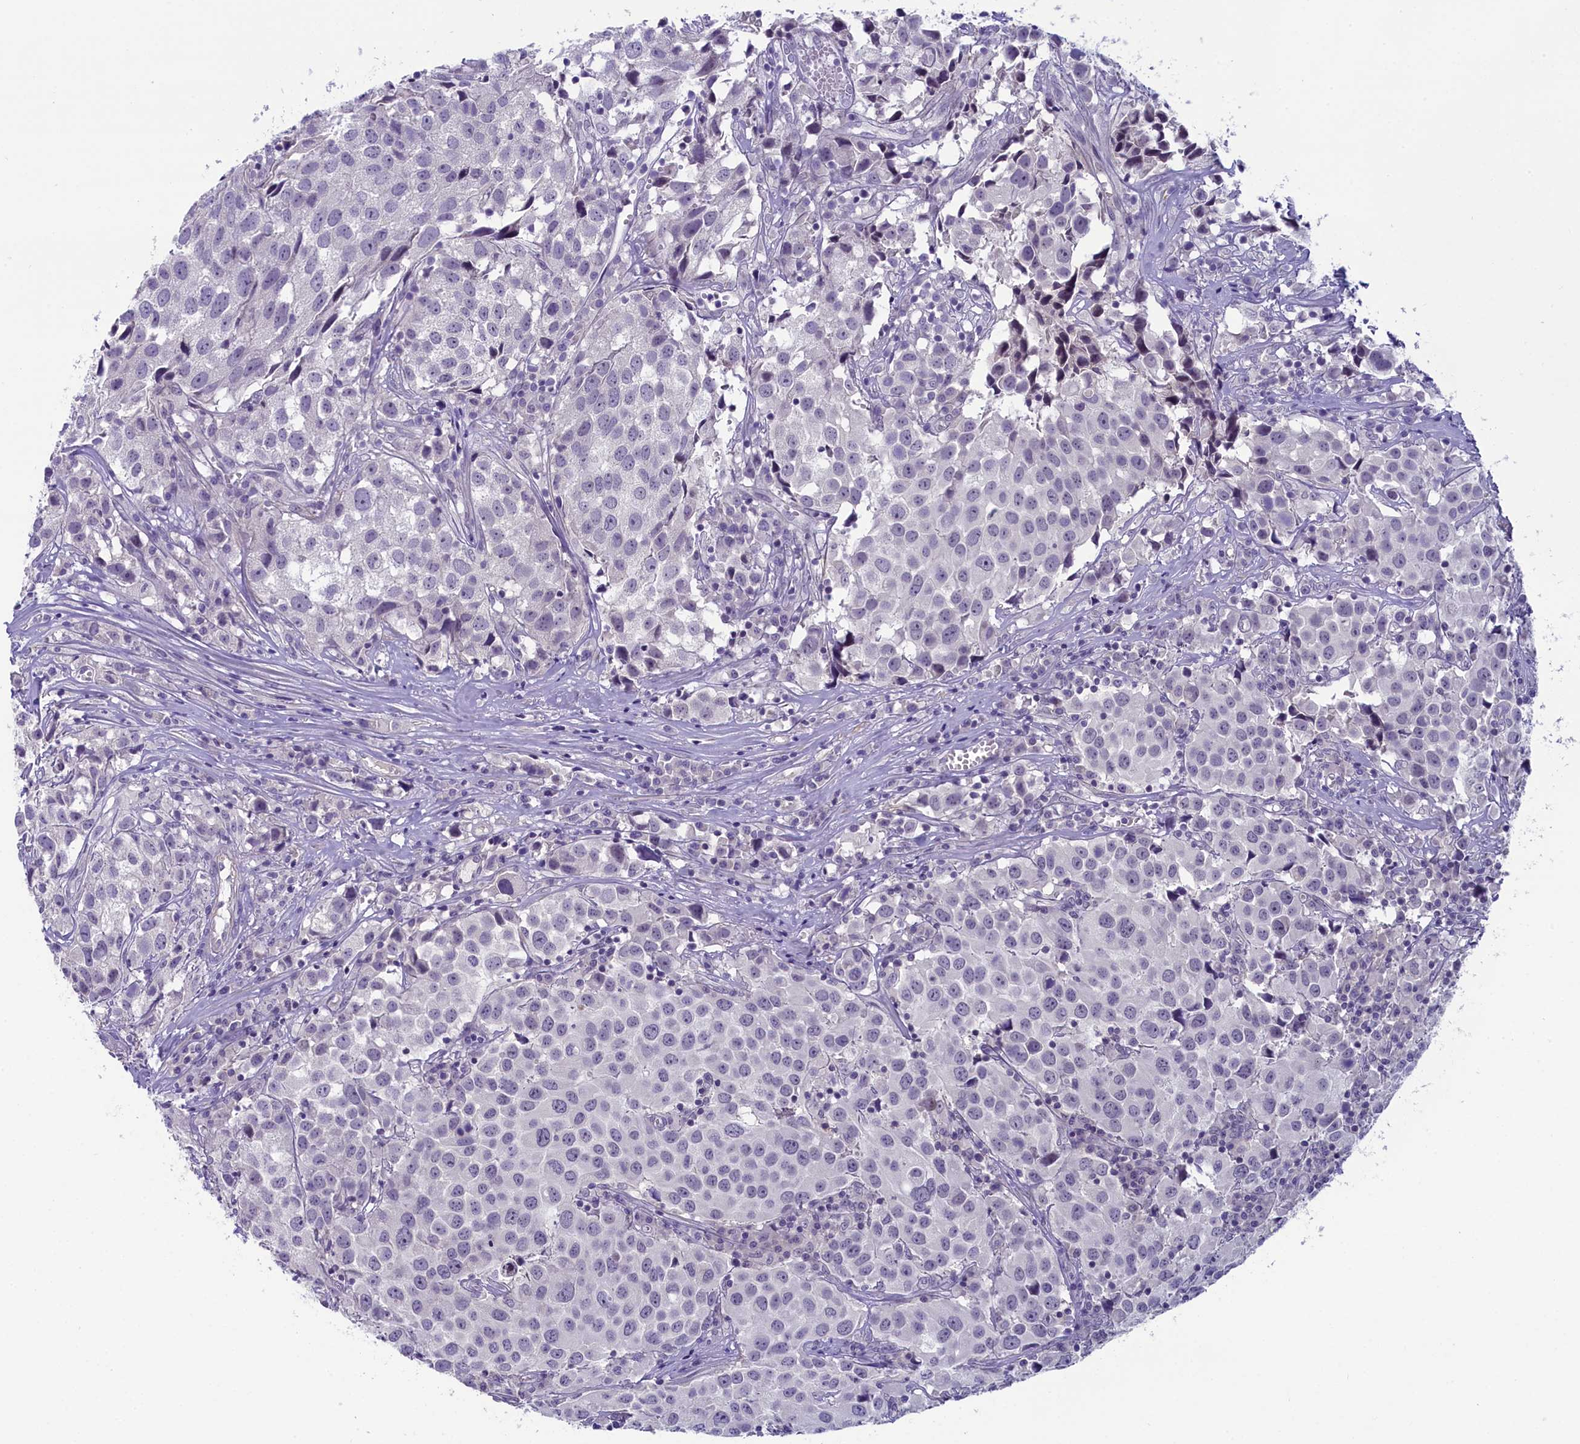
{"staining": {"intensity": "negative", "quantity": "none", "location": "none"}, "tissue": "urothelial cancer", "cell_type": "Tumor cells", "image_type": "cancer", "snomed": [{"axis": "morphology", "description": "Urothelial carcinoma, High grade"}, {"axis": "topography", "description": "Urinary bladder"}], "caption": "Immunohistochemistry image of neoplastic tissue: urothelial carcinoma (high-grade) stained with DAB (3,3'-diaminobenzidine) shows no significant protein expression in tumor cells.", "gene": "CRAMP1", "patient": {"sex": "female", "age": 75}}